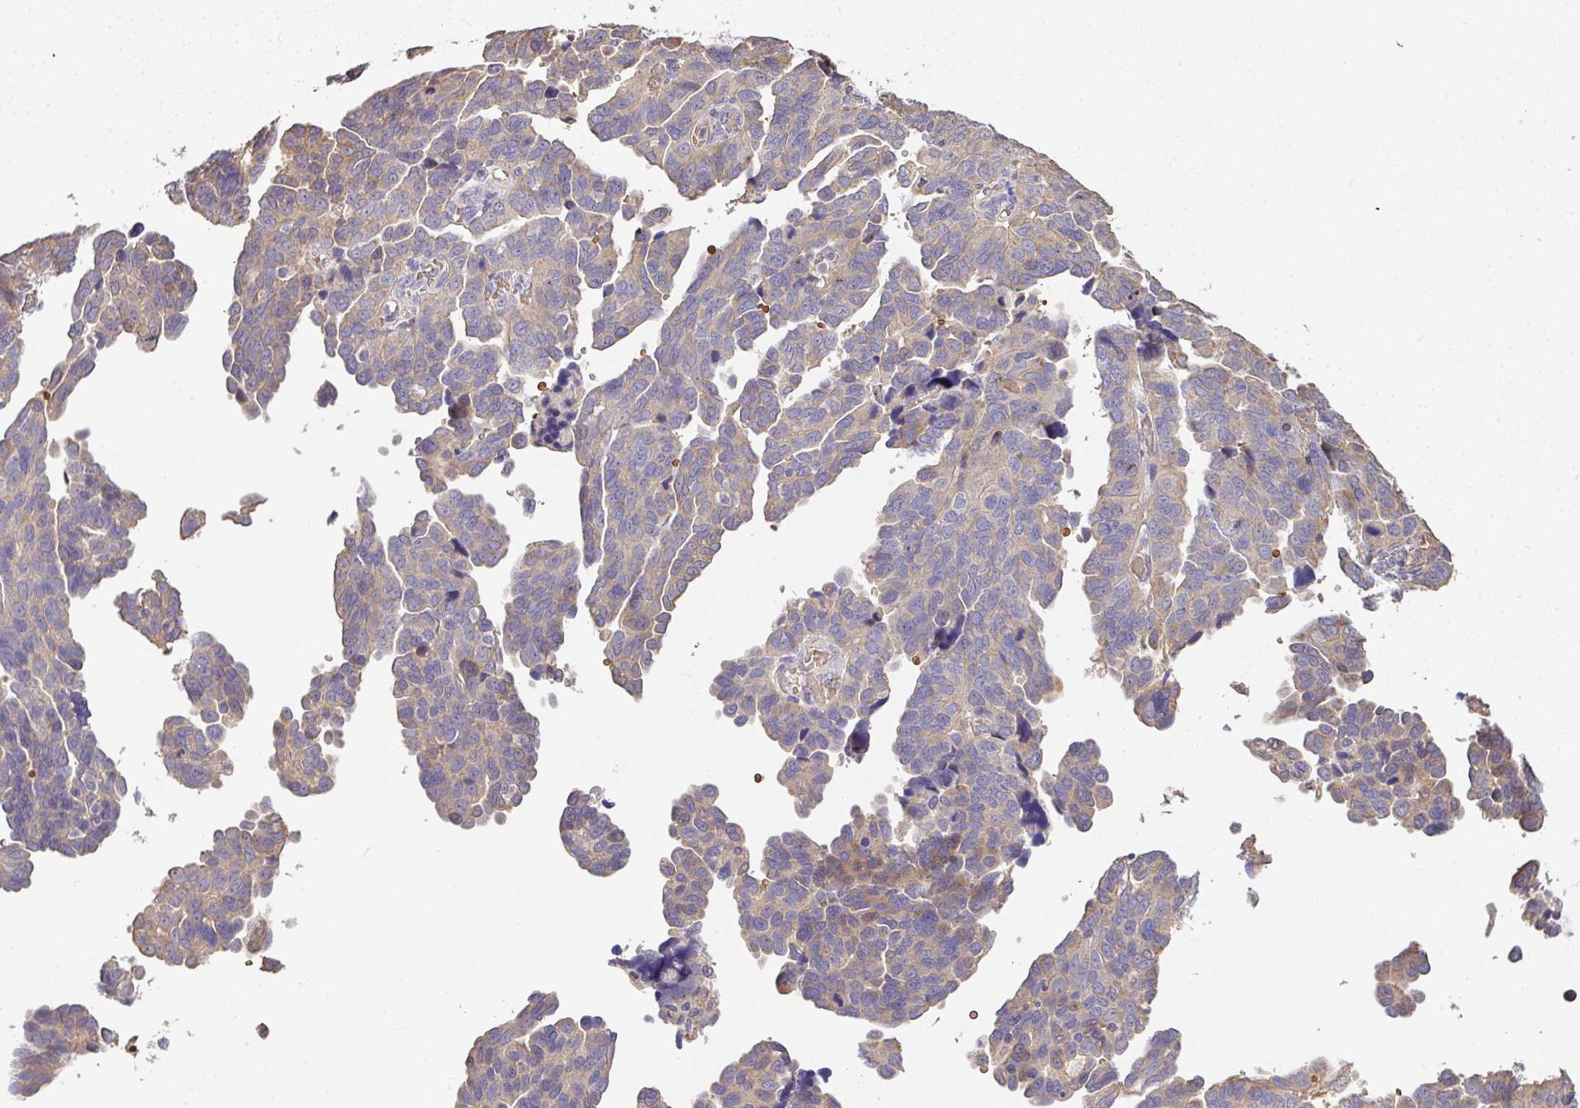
{"staining": {"intensity": "weak", "quantity": "<25%", "location": "cytoplasmic/membranous"}, "tissue": "ovarian cancer", "cell_type": "Tumor cells", "image_type": "cancer", "snomed": [{"axis": "morphology", "description": "Cystadenocarcinoma, serous, NOS"}, {"axis": "topography", "description": "Ovary"}], "caption": "This is a micrograph of immunohistochemistry staining of serous cystadenocarcinoma (ovarian), which shows no expression in tumor cells.", "gene": "C1QTNF9B", "patient": {"sex": "female", "age": 64}}